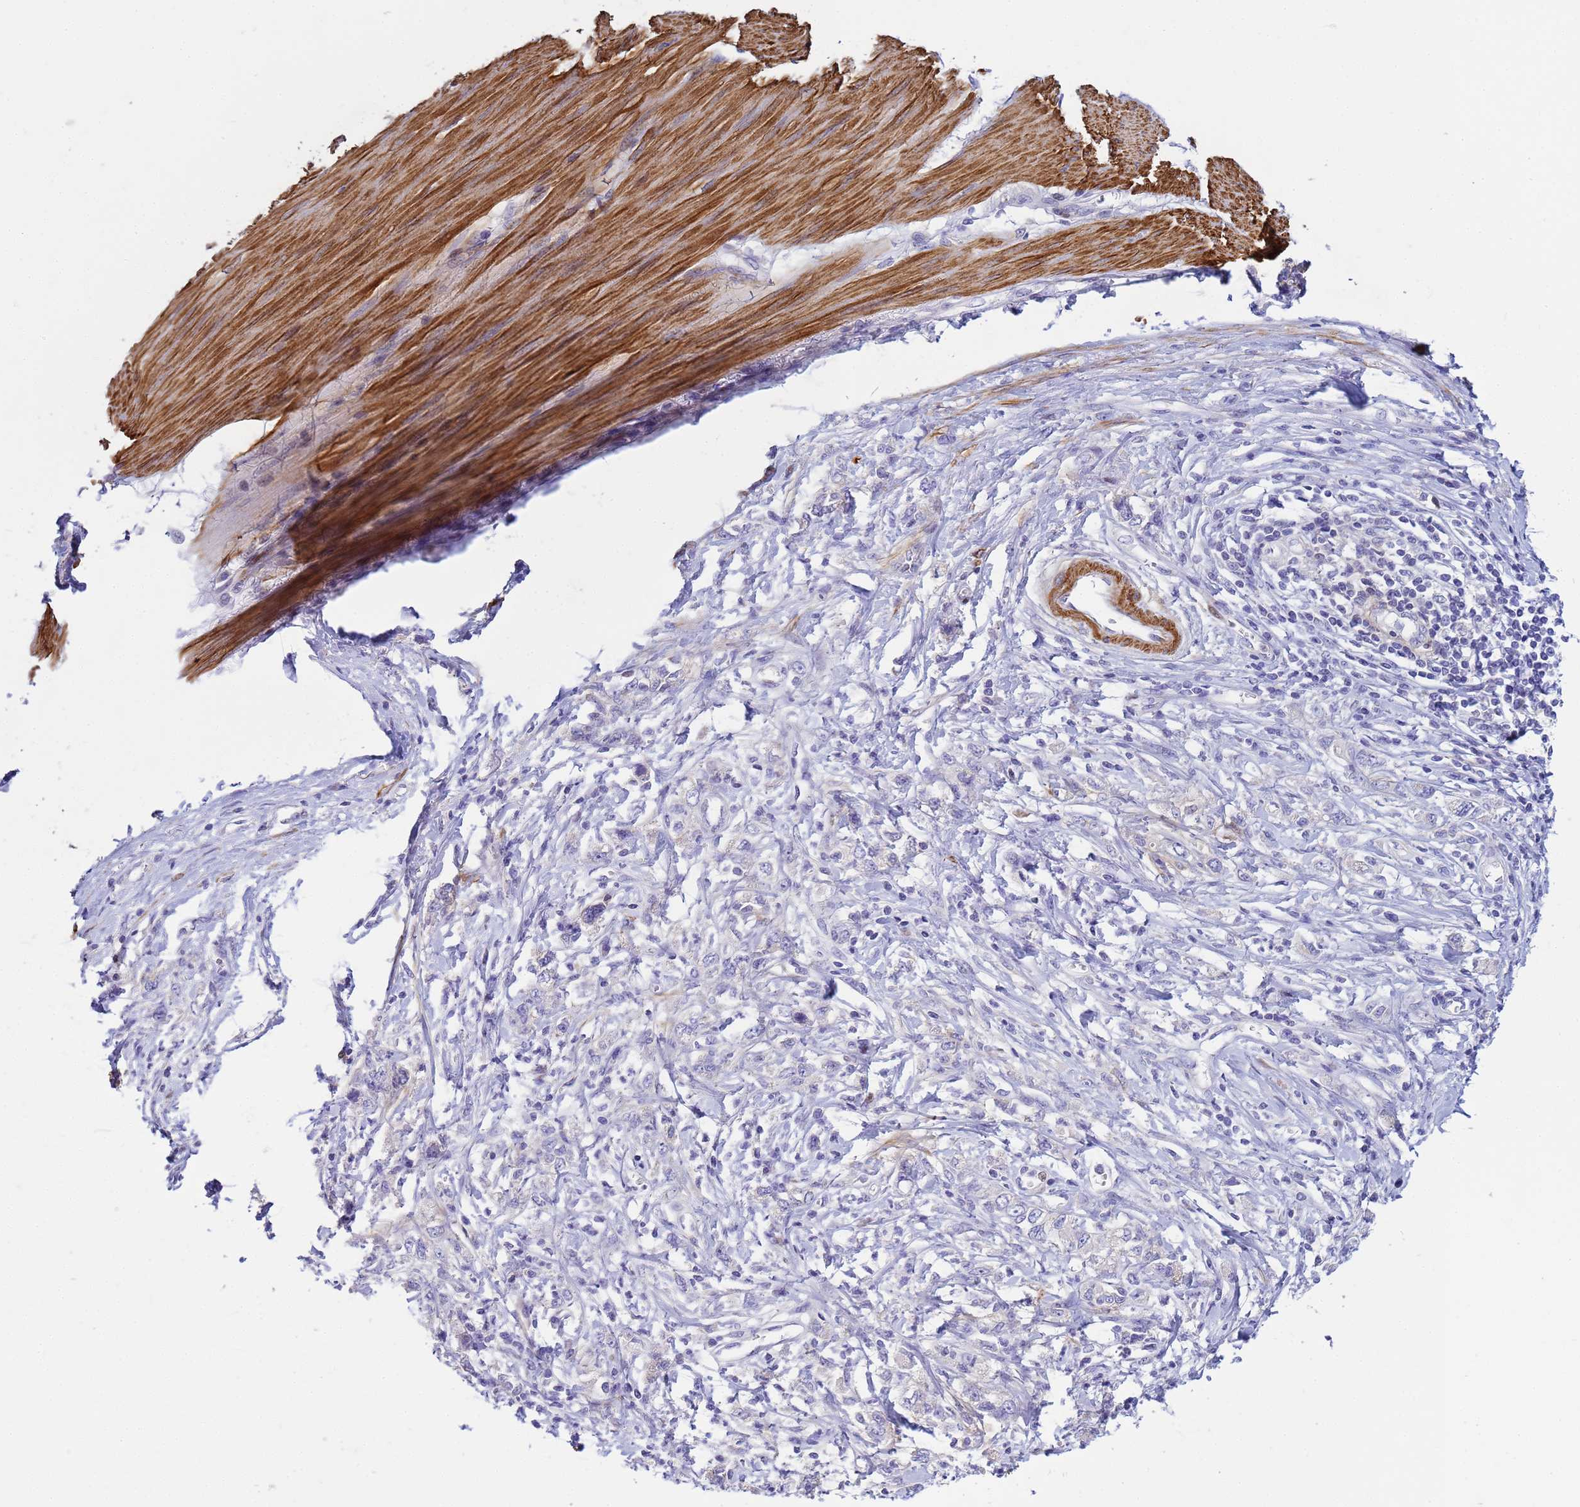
{"staining": {"intensity": "negative", "quantity": "none", "location": "none"}, "tissue": "stomach cancer", "cell_type": "Tumor cells", "image_type": "cancer", "snomed": [{"axis": "morphology", "description": "Adenocarcinoma, NOS"}, {"axis": "topography", "description": "Stomach"}], "caption": "Tumor cells show no significant protein positivity in stomach cancer (adenocarcinoma).", "gene": "P2RX7", "patient": {"sex": "female", "age": 76}}